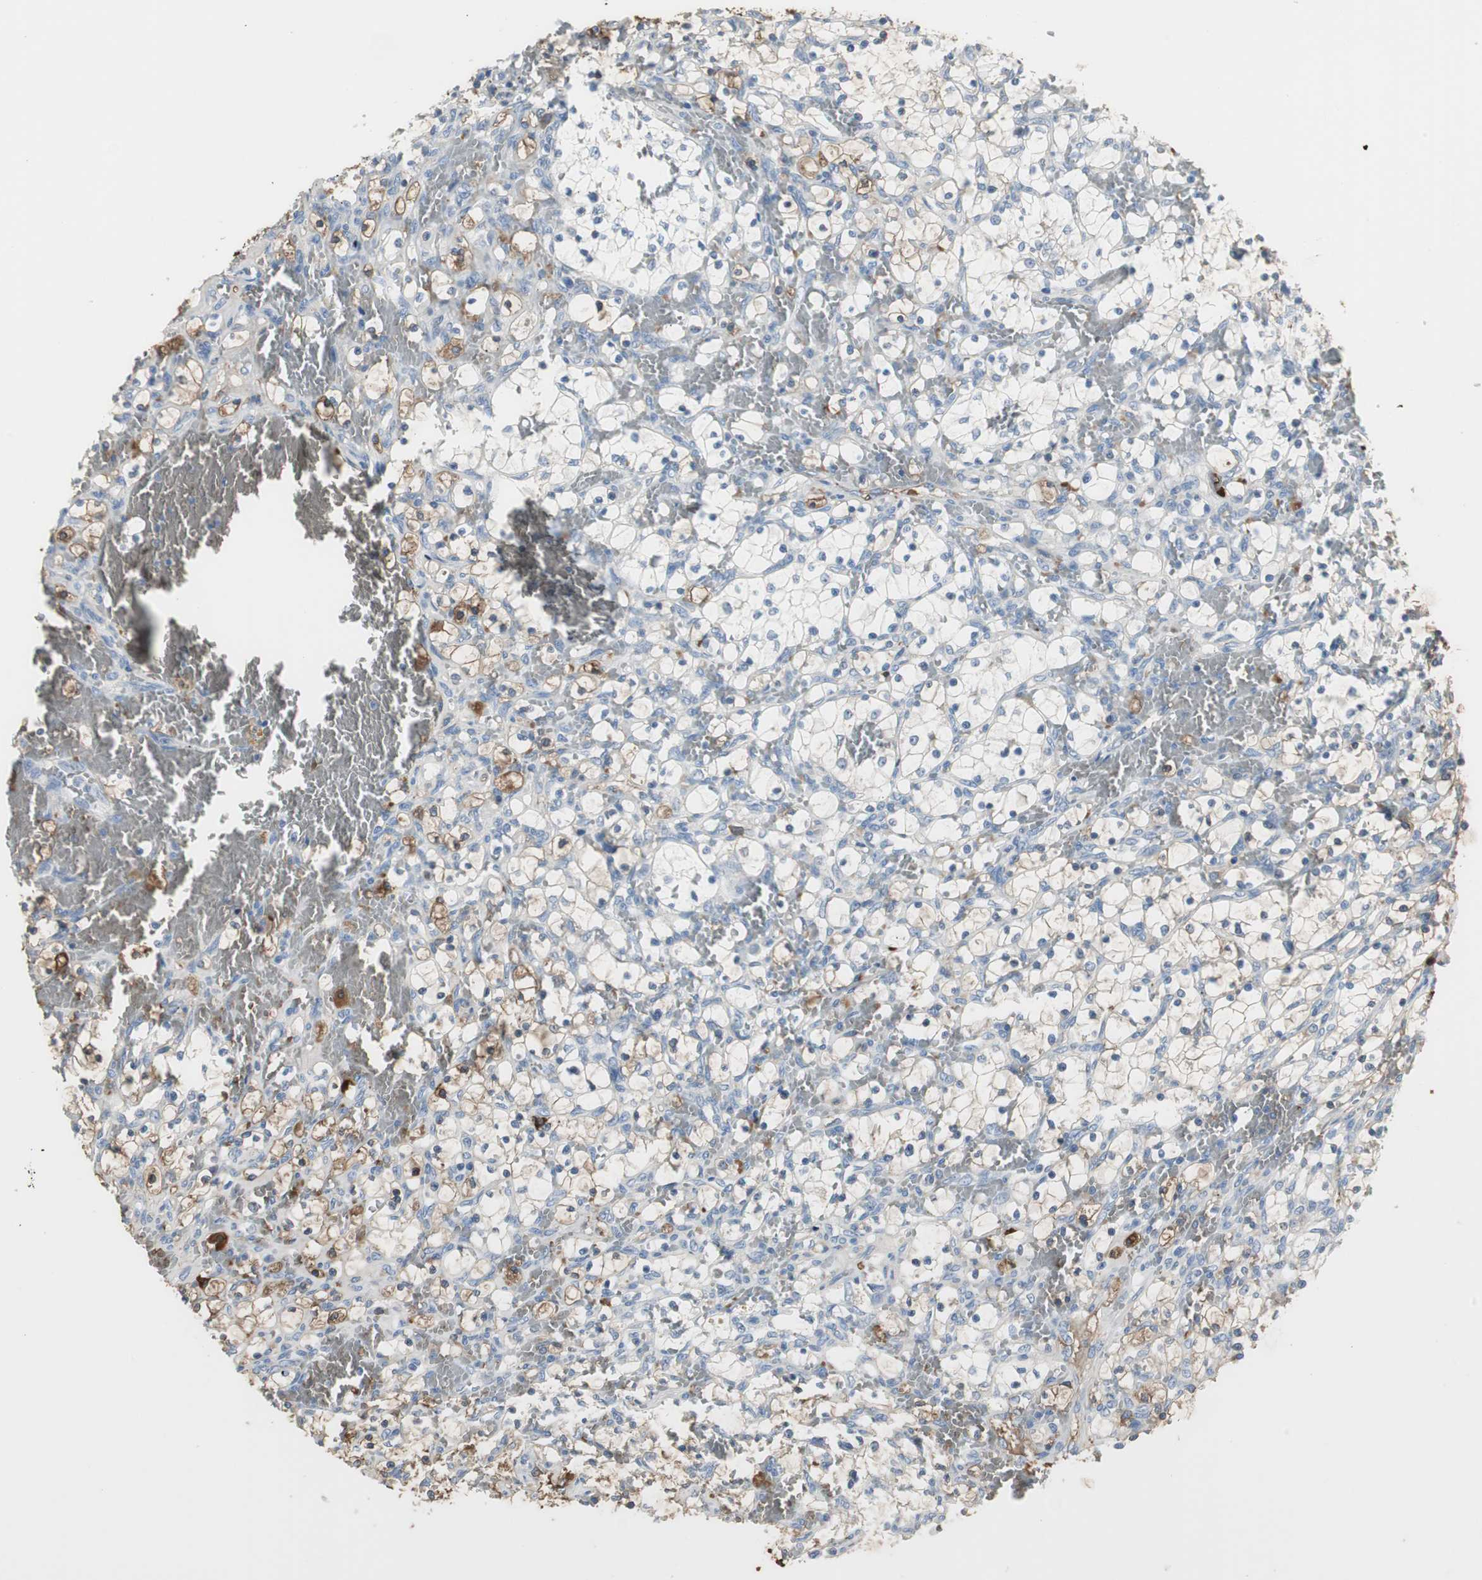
{"staining": {"intensity": "negative", "quantity": "none", "location": "none"}, "tissue": "renal cancer", "cell_type": "Tumor cells", "image_type": "cancer", "snomed": [{"axis": "morphology", "description": "Adenocarcinoma, NOS"}, {"axis": "topography", "description": "Kidney"}], "caption": "A high-resolution micrograph shows immunohistochemistry staining of adenocarcinoma (renal), which displays no significant staining in tumor cells. Brightfield microscopy of IHC stained with DAB (3,3'-diaminobenzidine) (brown) and hematoxylin (blue), captured at high magnification.", "gene": "IGHA1", "patient": {"sex": "female", "age": 69}}